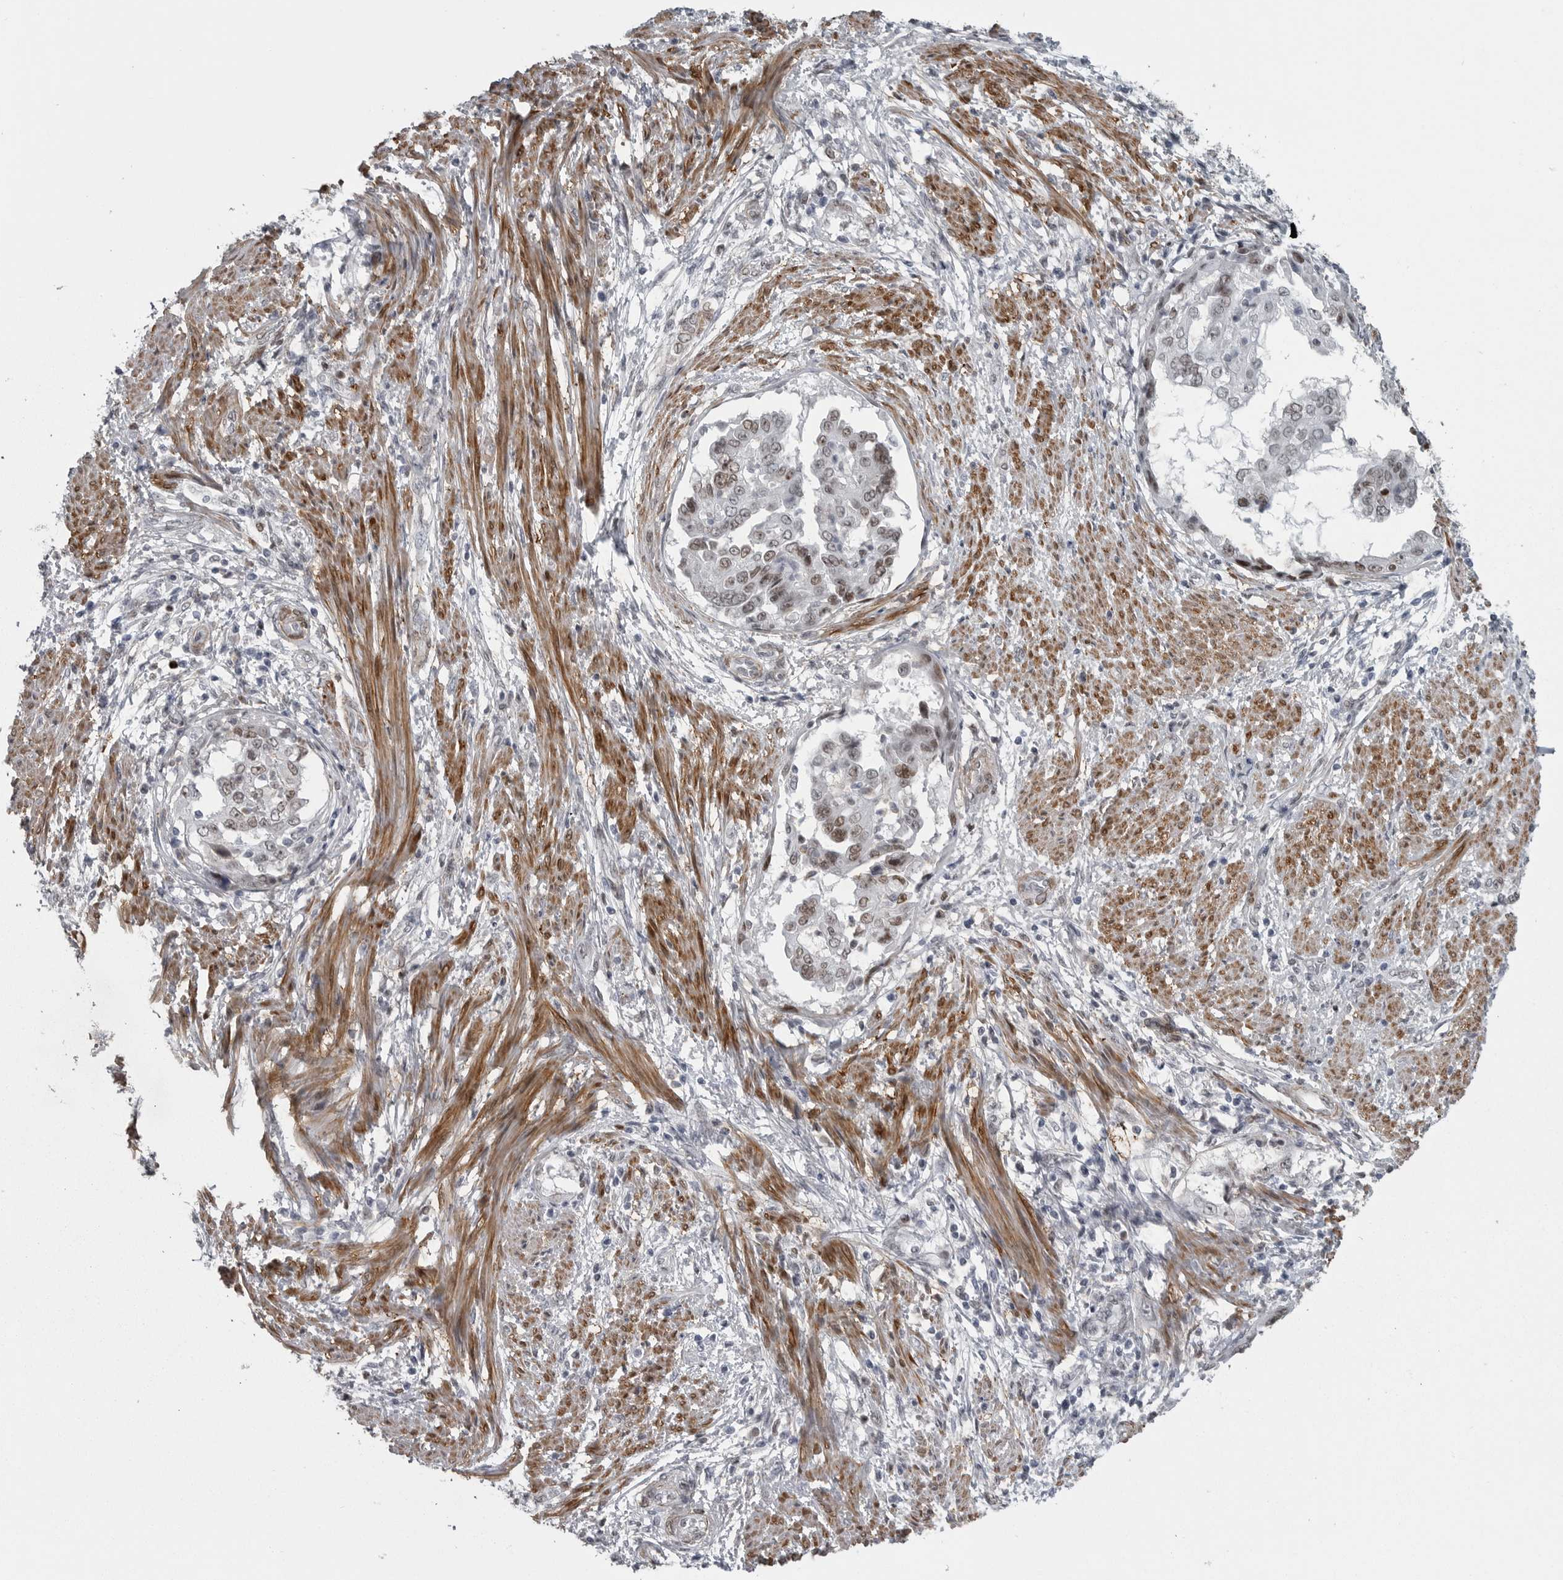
{"staining": {"intensity": "moderate", "quantity": "25%-75%", "location": "nuclear"}, "tissue": "endometrial cancer", "cell_type": "Tumor cells", "image_type": "cancer", "snomed": [{"axis": "morphology", "description": "Adenocarcinoma, NOS"}, {"axis": "topography", "description": "Endometrium"}], "caption": "Immunohistochemical staining of endometrial cancer (adenocarcinoma) exhibits medium levels of moderate nuclear protein expression in approximately 25%-75% of tumor cells.", "gene": "HMGN3", "patient": {"sex": "female", "age": 85}}